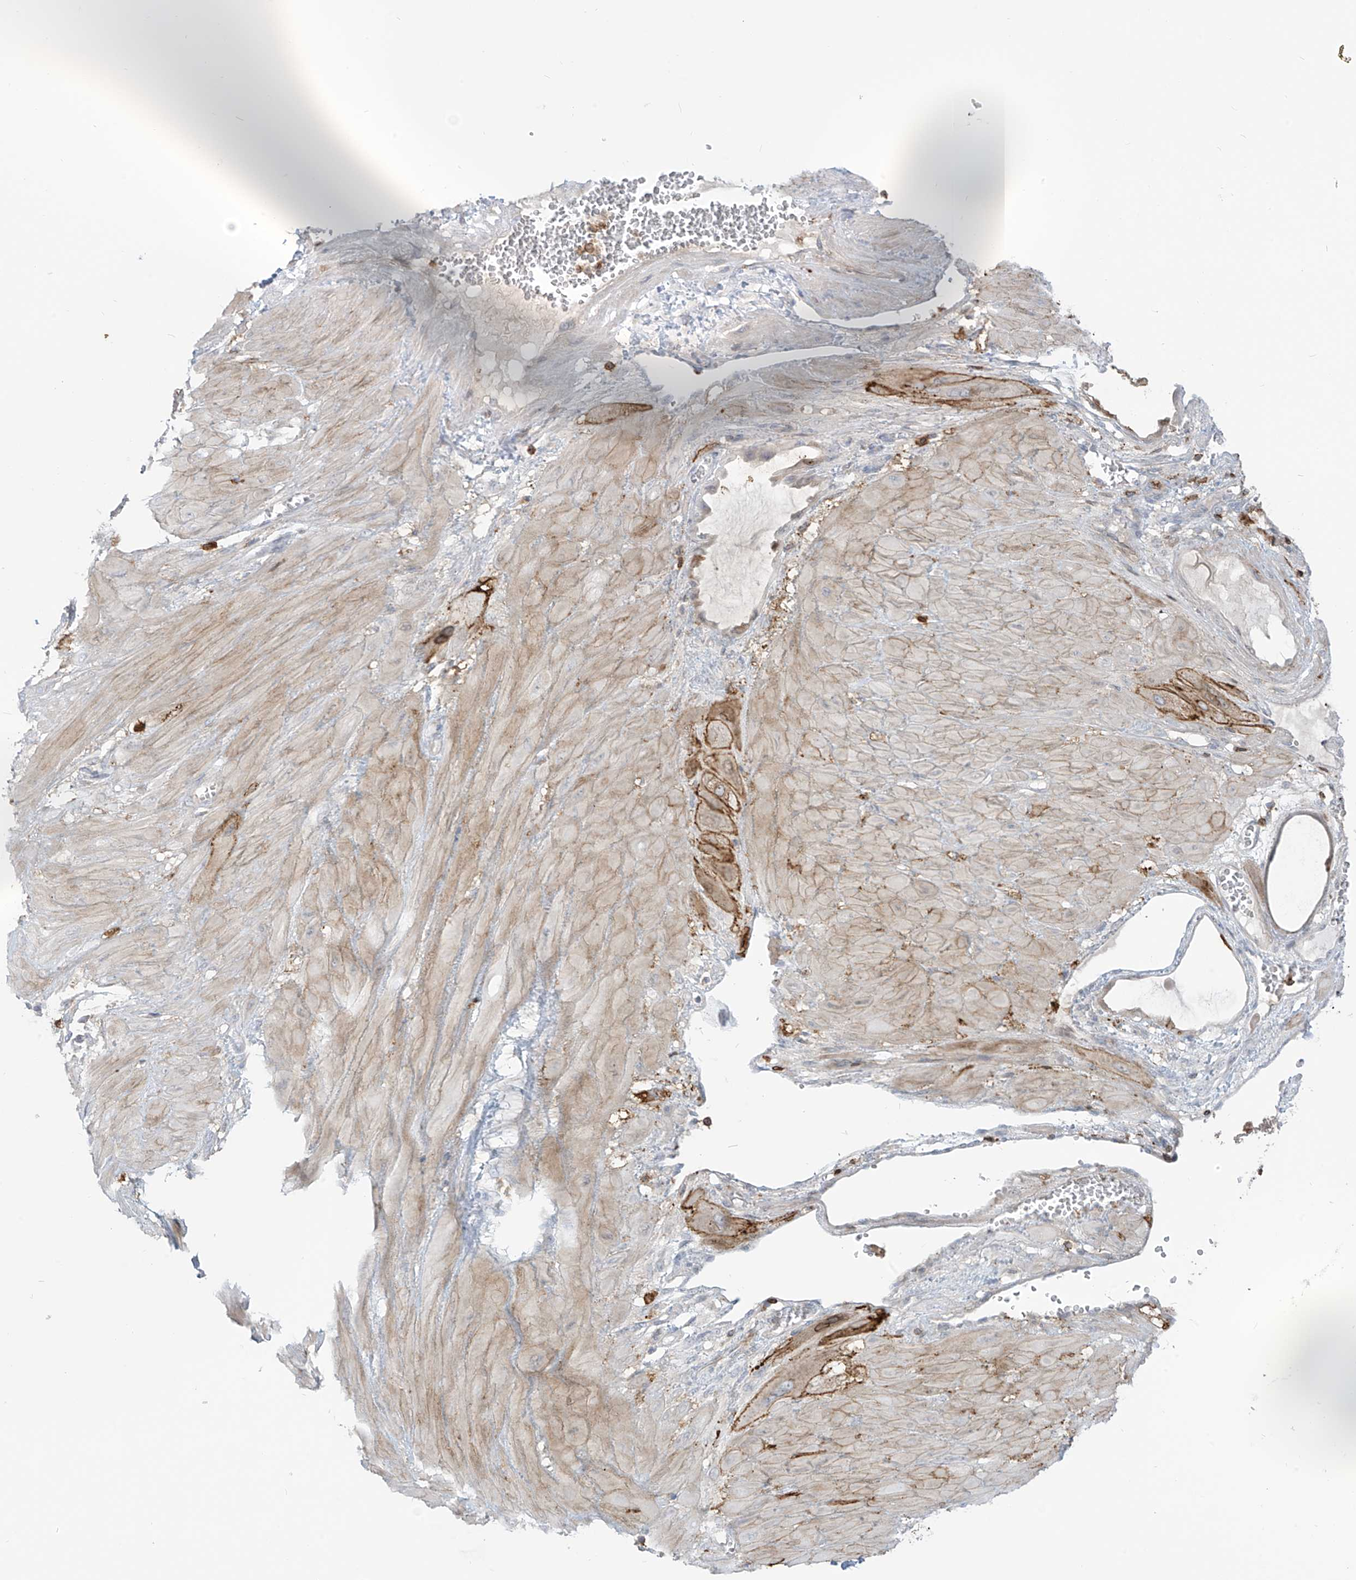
{"staining": {"intensity": "moderate", "quantity": ">75%", "location": "cytoplasmic/membranous"}, "tissue": "cervical cancer", "cell_type": "Tumor cells", "image_type": "cancer", "snomed": [{"axis": "morphology", "description": "Squamous cell carcinoma, NOS"}, {"axis": "topography", "description": "Cervix"}], "caption": "Cervical cancer (squamous cell carcinoma) stained with a protein marker demonstrates moderate staining in tumor cells.", "gene": "NOTO", "patient": {"sex": "female", "age": 34}}